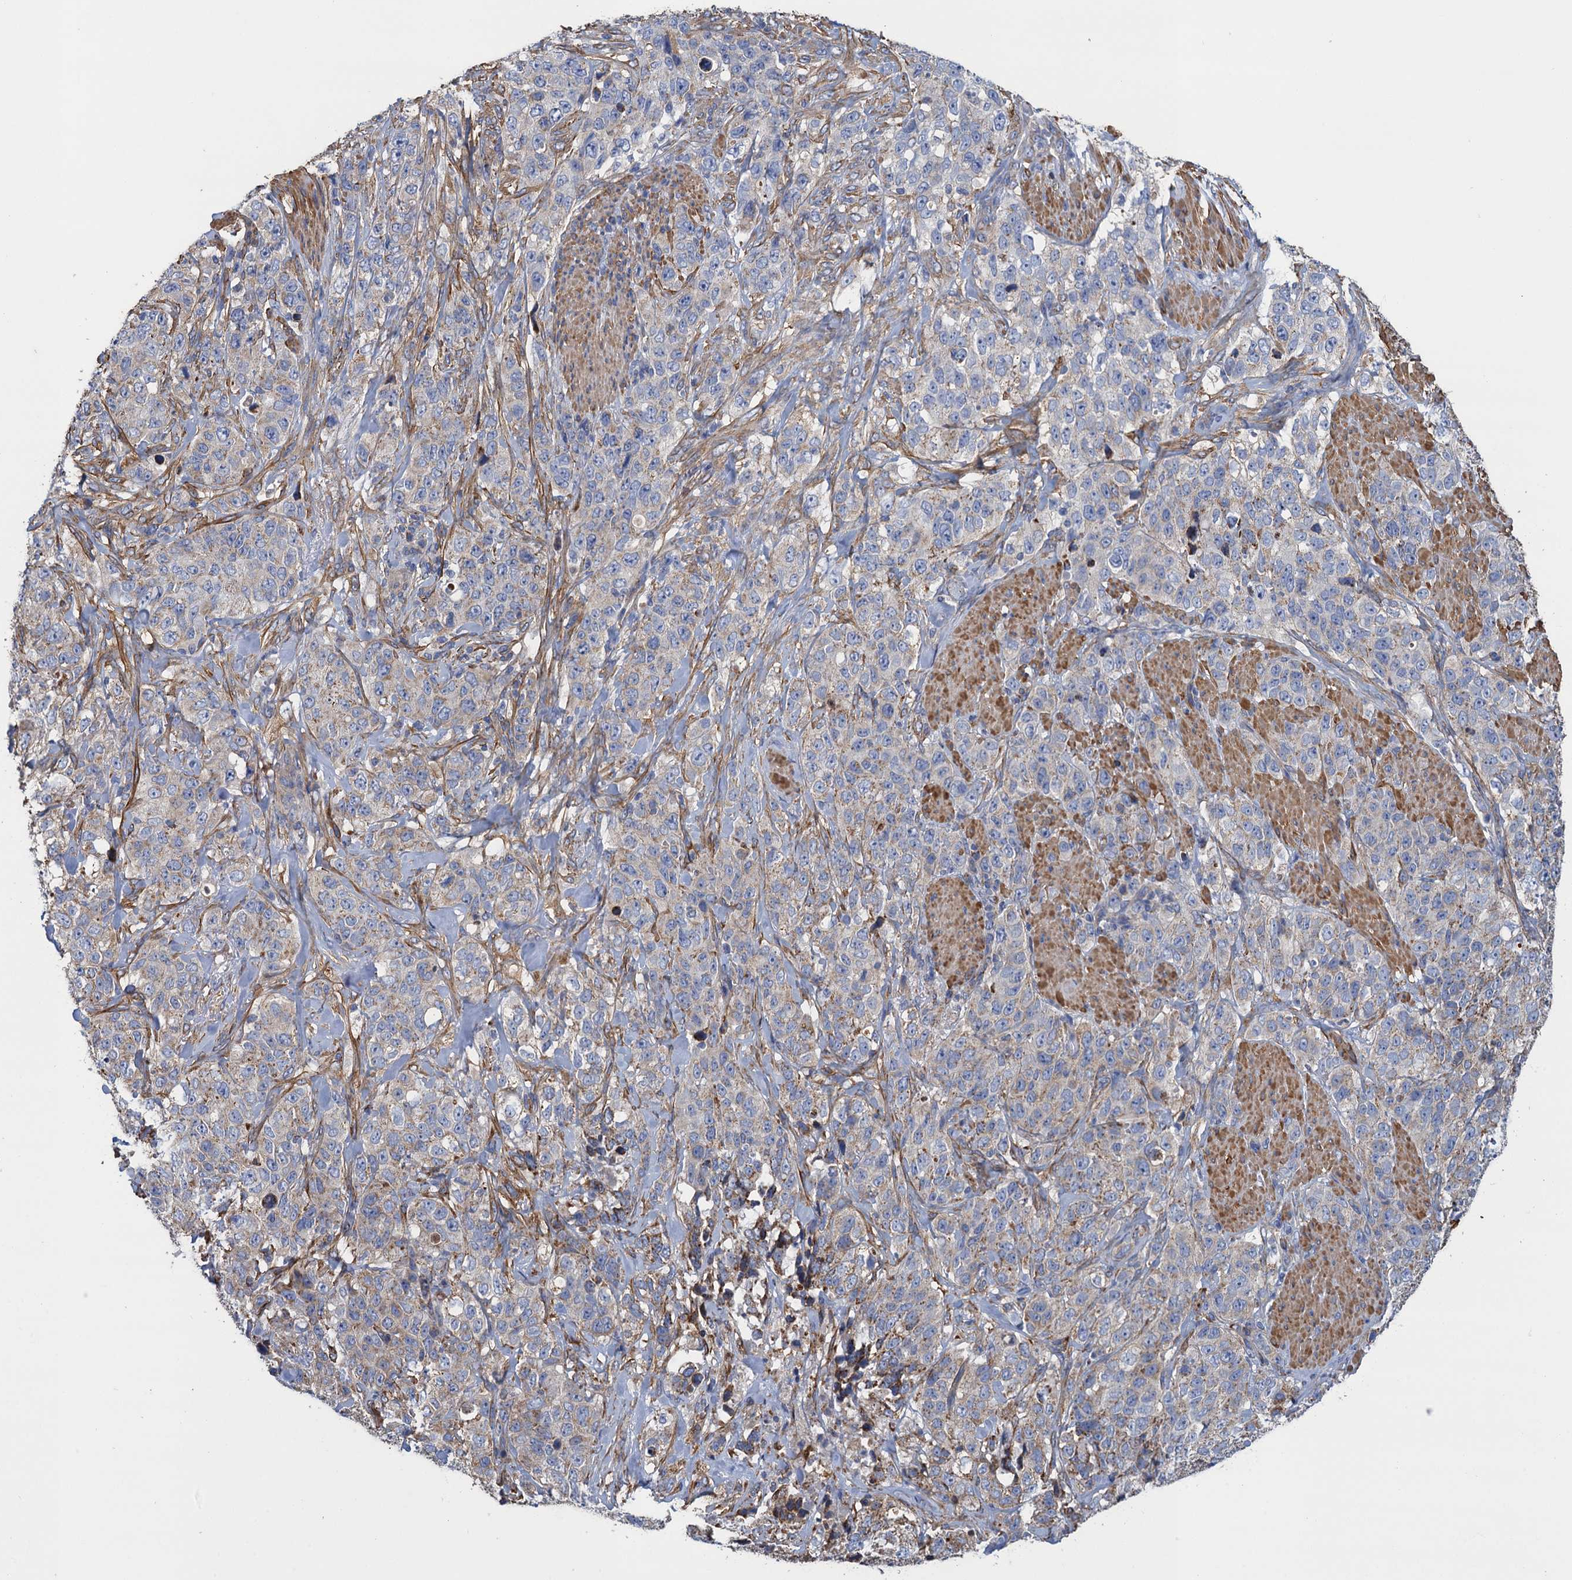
{"staining": {"intensity": "weak", "quantity": "<25%", "location": "cytoplasmic/membranous"}, "tissue": "stomach cancer", "cell_type": "Tumor cells", "image_type": "cancer", "snomed": [{"axis": "morphology", "description": "Adenocarcinoma, NOS"}, {"axis": "topography", "description": "Stomach"}], "caption": "Human stomach cancer stained for a protein using IHC displays no expression in tumor cells.", "gene": "GCSH", "patient": {"sex": "male", "age": 48}}